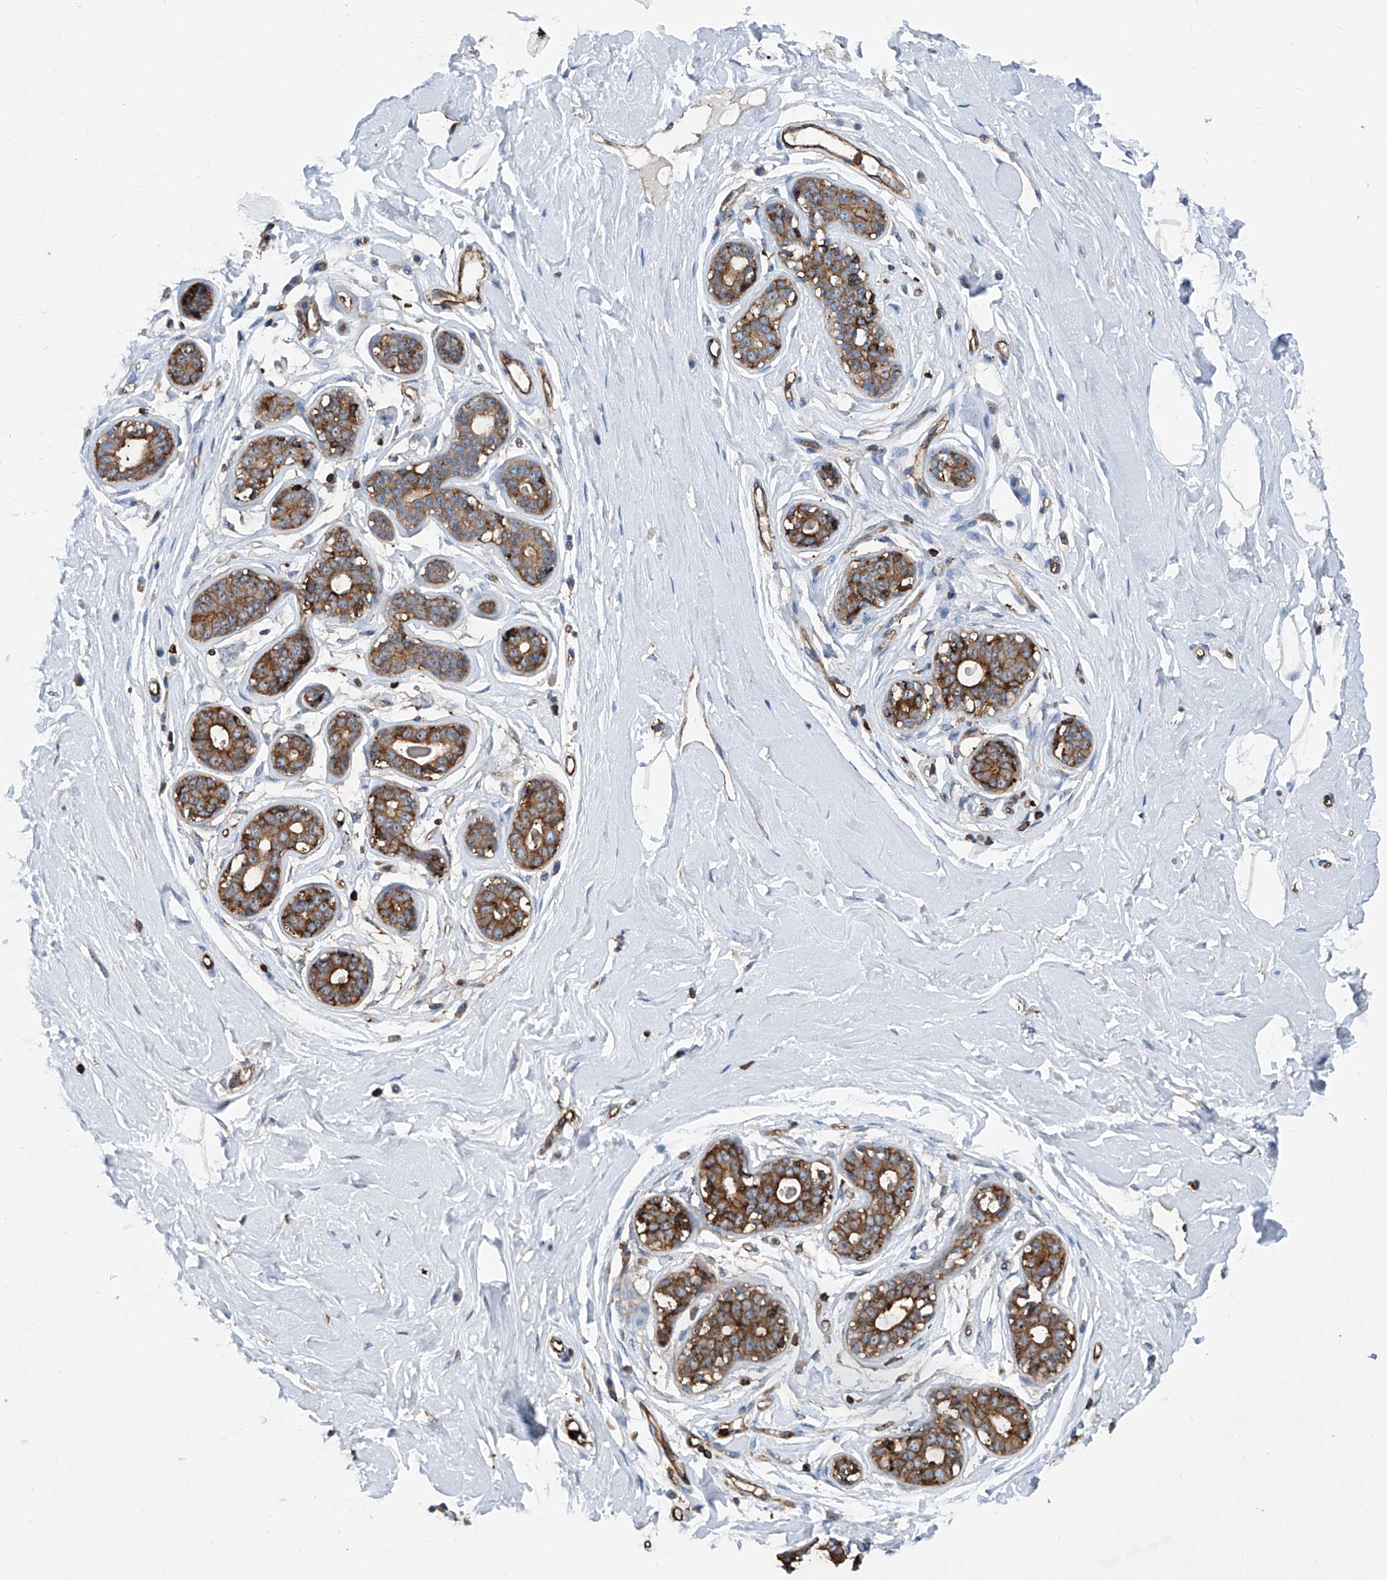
{"staining": {"intensity": "negative", "quantity": "none", "location": "none"}, "tissue": "breast", "cell_type": "Adipocytes", "image_type": "normal", "snomed": [{"axis": "morphology", "description": "Normal tissue, NOS"}, {"axis": "morphology", "description": "Adenoma, NOS"}, {"axis": "topography", "description": "Breast"}], "caption": "Immunohistochemistry of benign human breast shows no expression in adipocytes.", "gene": "ZNF484", "patient": {"sex": "female", "age": 23}}